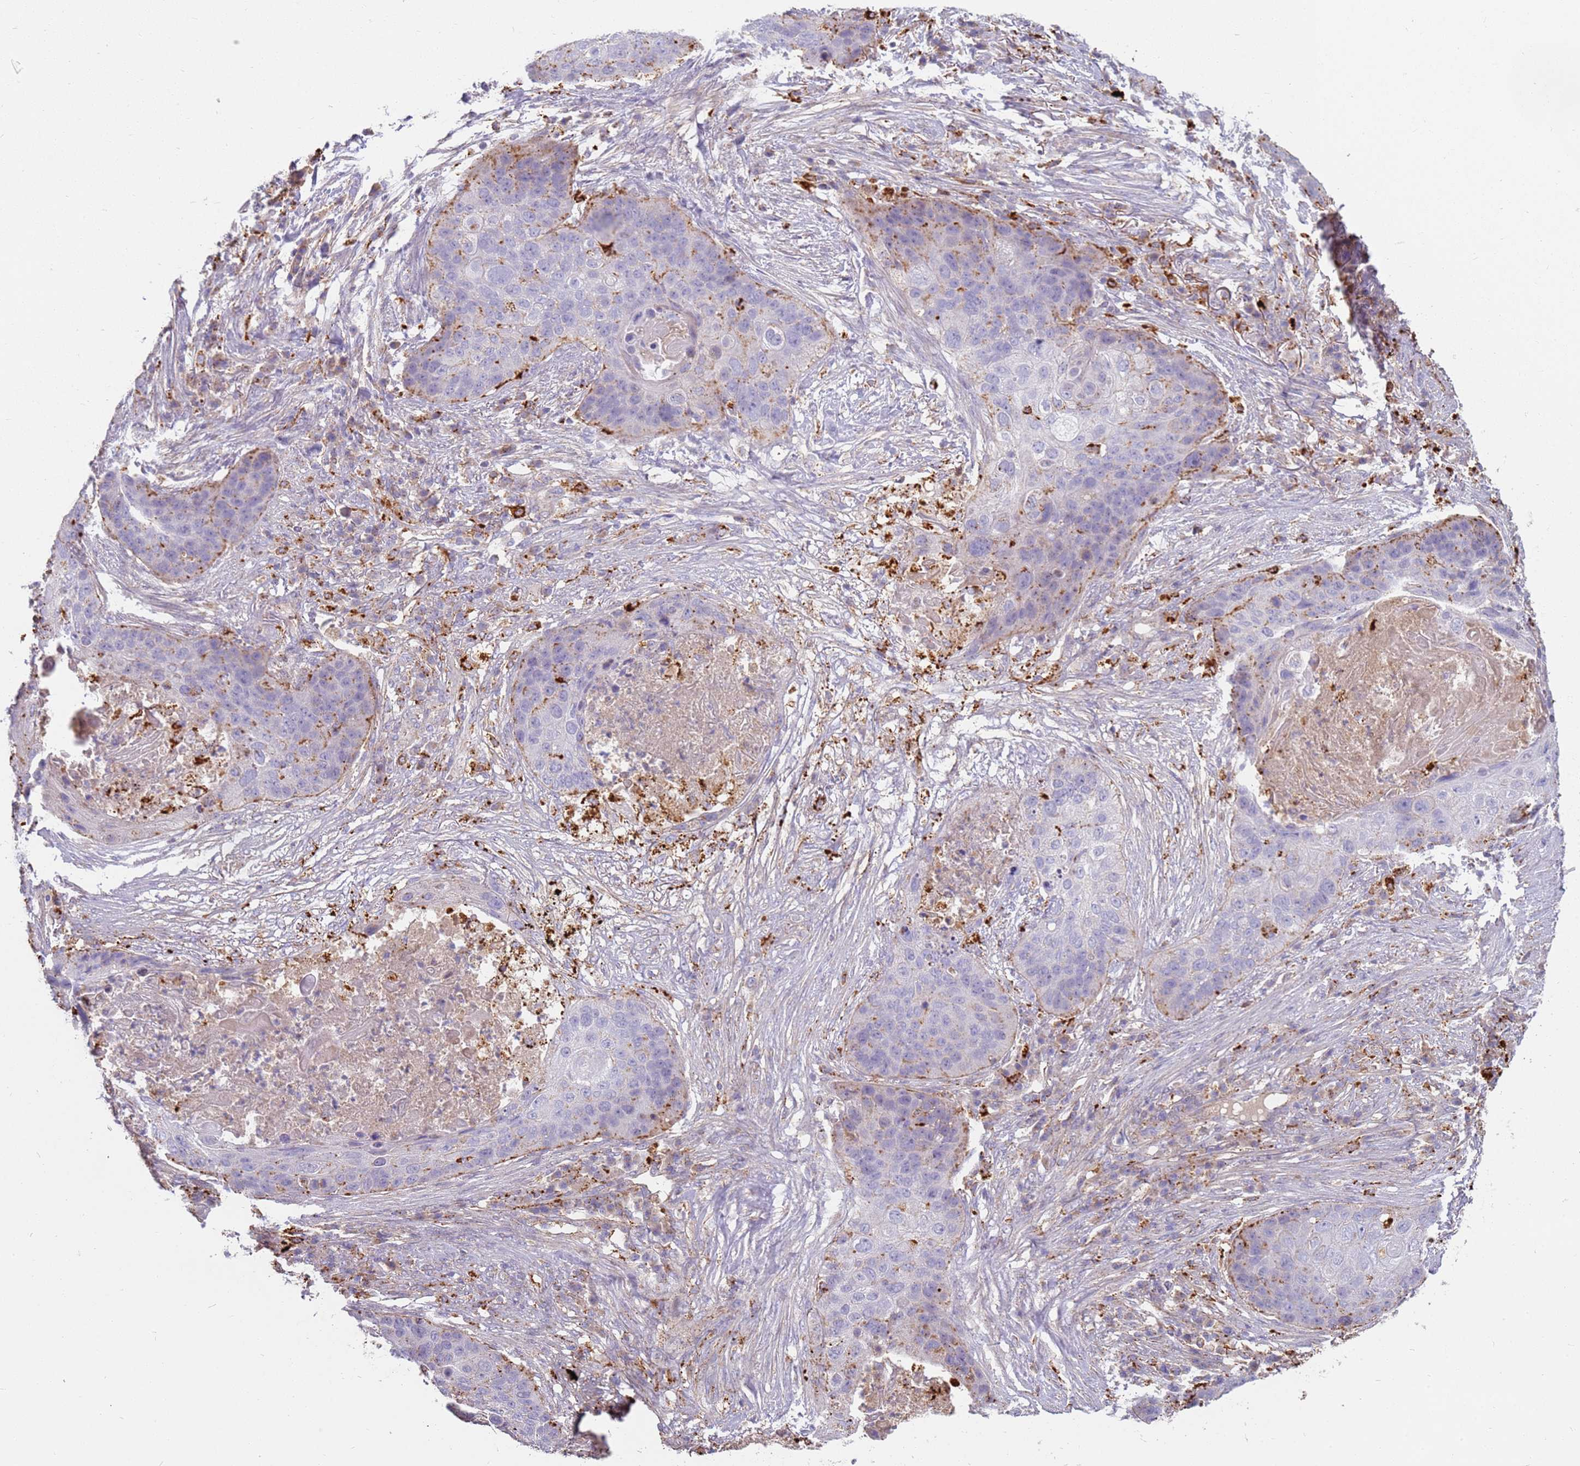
{"staining": {"intensity": "moderate", "quantity": "<25%", "location": "cytoplasmic/membranous"}, "tissue": "lung cancer", "cell_type": "Tumor cells", "image_type": "cancer", "snomed": [{"axis": "morphology", "description": "Squamous cell carcinoma, NOS"}, {"axis": "topography", "description": "Lung"}], "caption": "Immunohistochemical staining of human lung cancer exhibits low levels of moderate cytoplasmic/membranous protein positivity in approximately <25% of tumor cells.", "gene": "TMEM229B", "patient": {"sex": "female", "age": 63}}